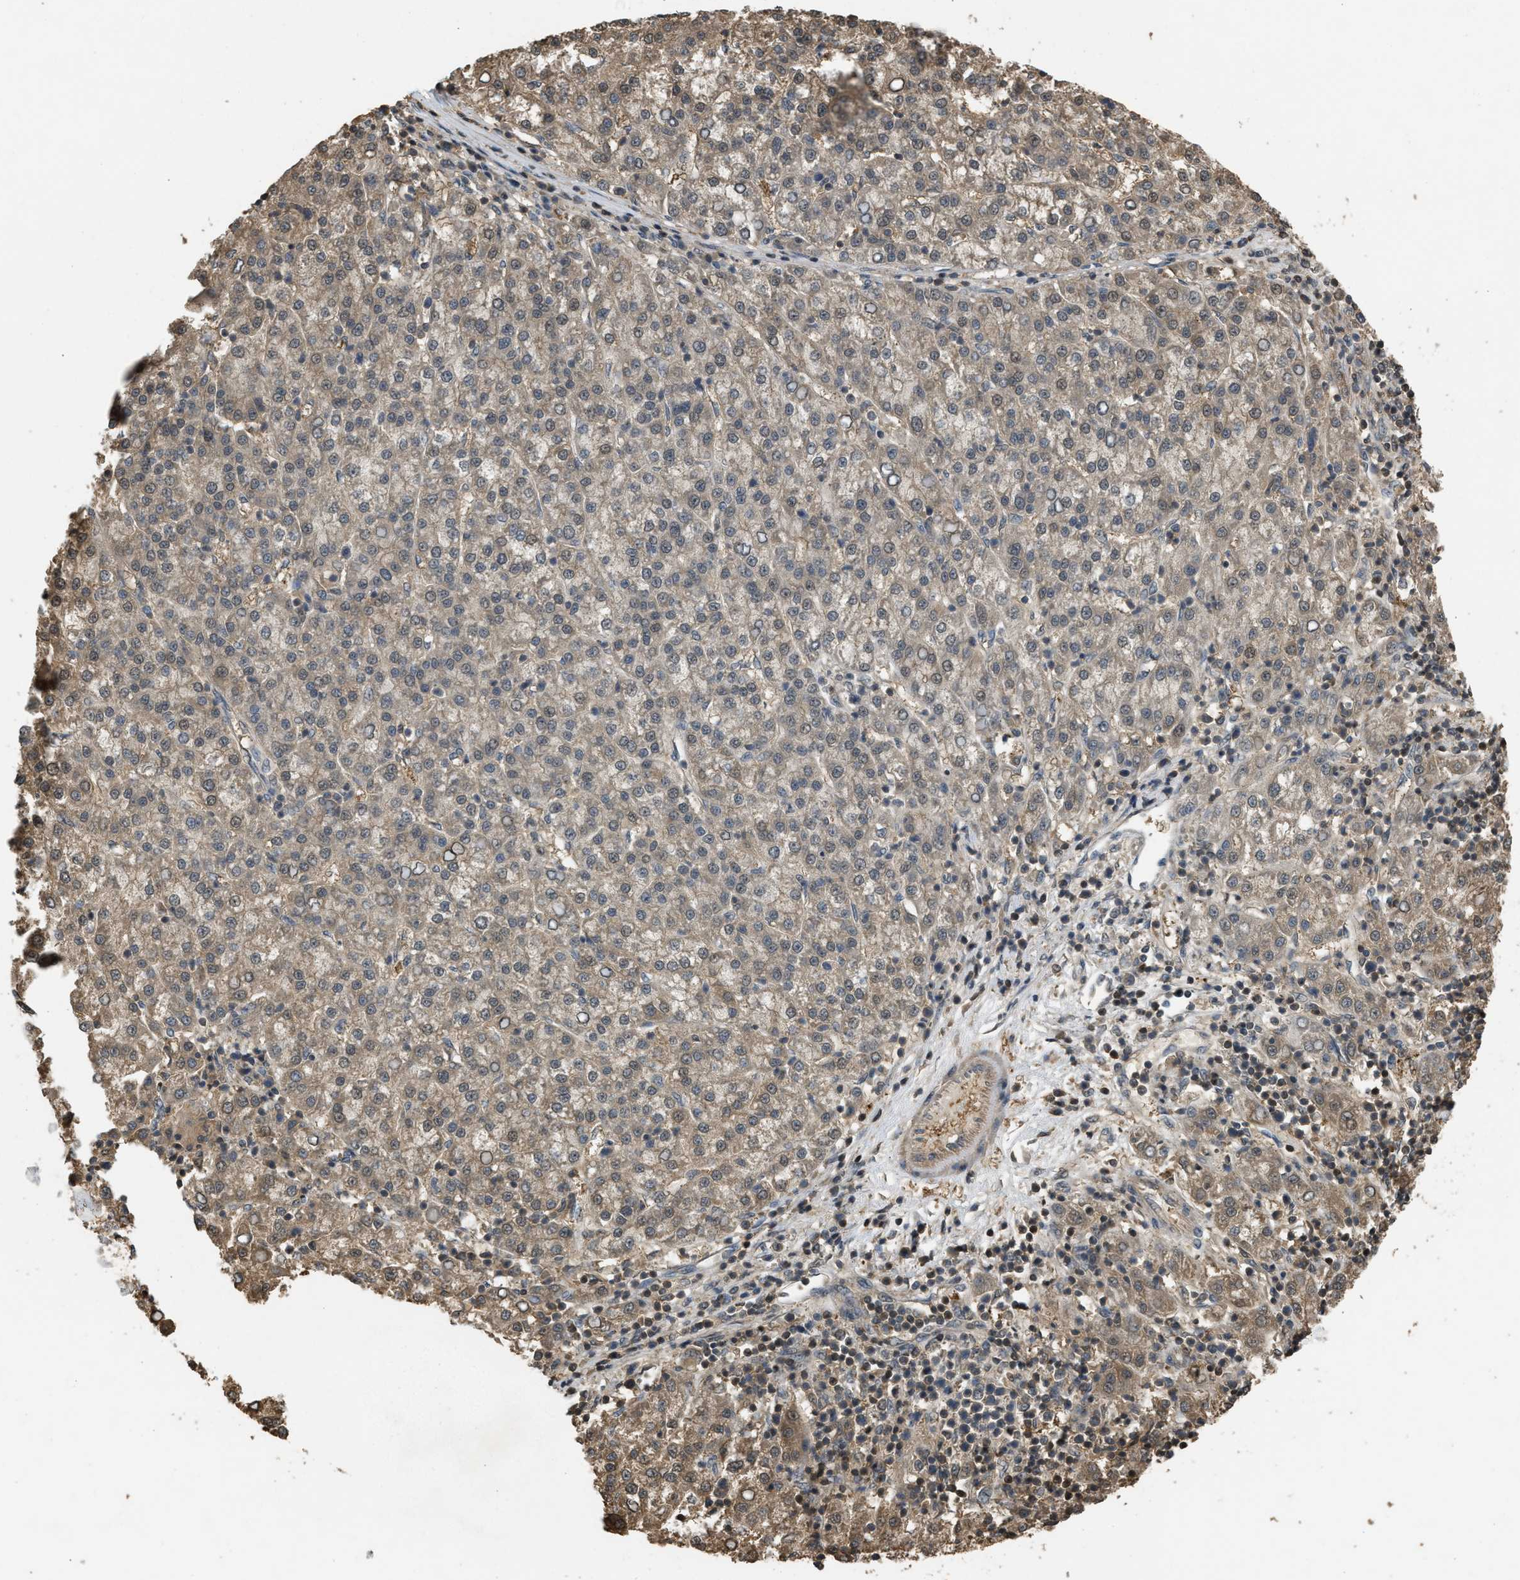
{"staining": {"intensity": "weak", "quantity": "<25%", "location": "cytoplasmic/membranous"}, "tissue": "liver cancer", "cell_type": "Tumor cells", "image_type": "cancer", "snomed": [{"axis": "morphology", "description": "Carcinoma, Hepatocellular, NOS"}, {"axis": "topography", "description": "Liver"}], "caption": "Immunohistochemistry histopathology image of human liver cancer (hepatocellular carcinoma) stained for a protein (brown), which exhibits no staining in tumor cells.", "gene": "ARHGDIA", "patient": {"sex": "female", "age": 58}}